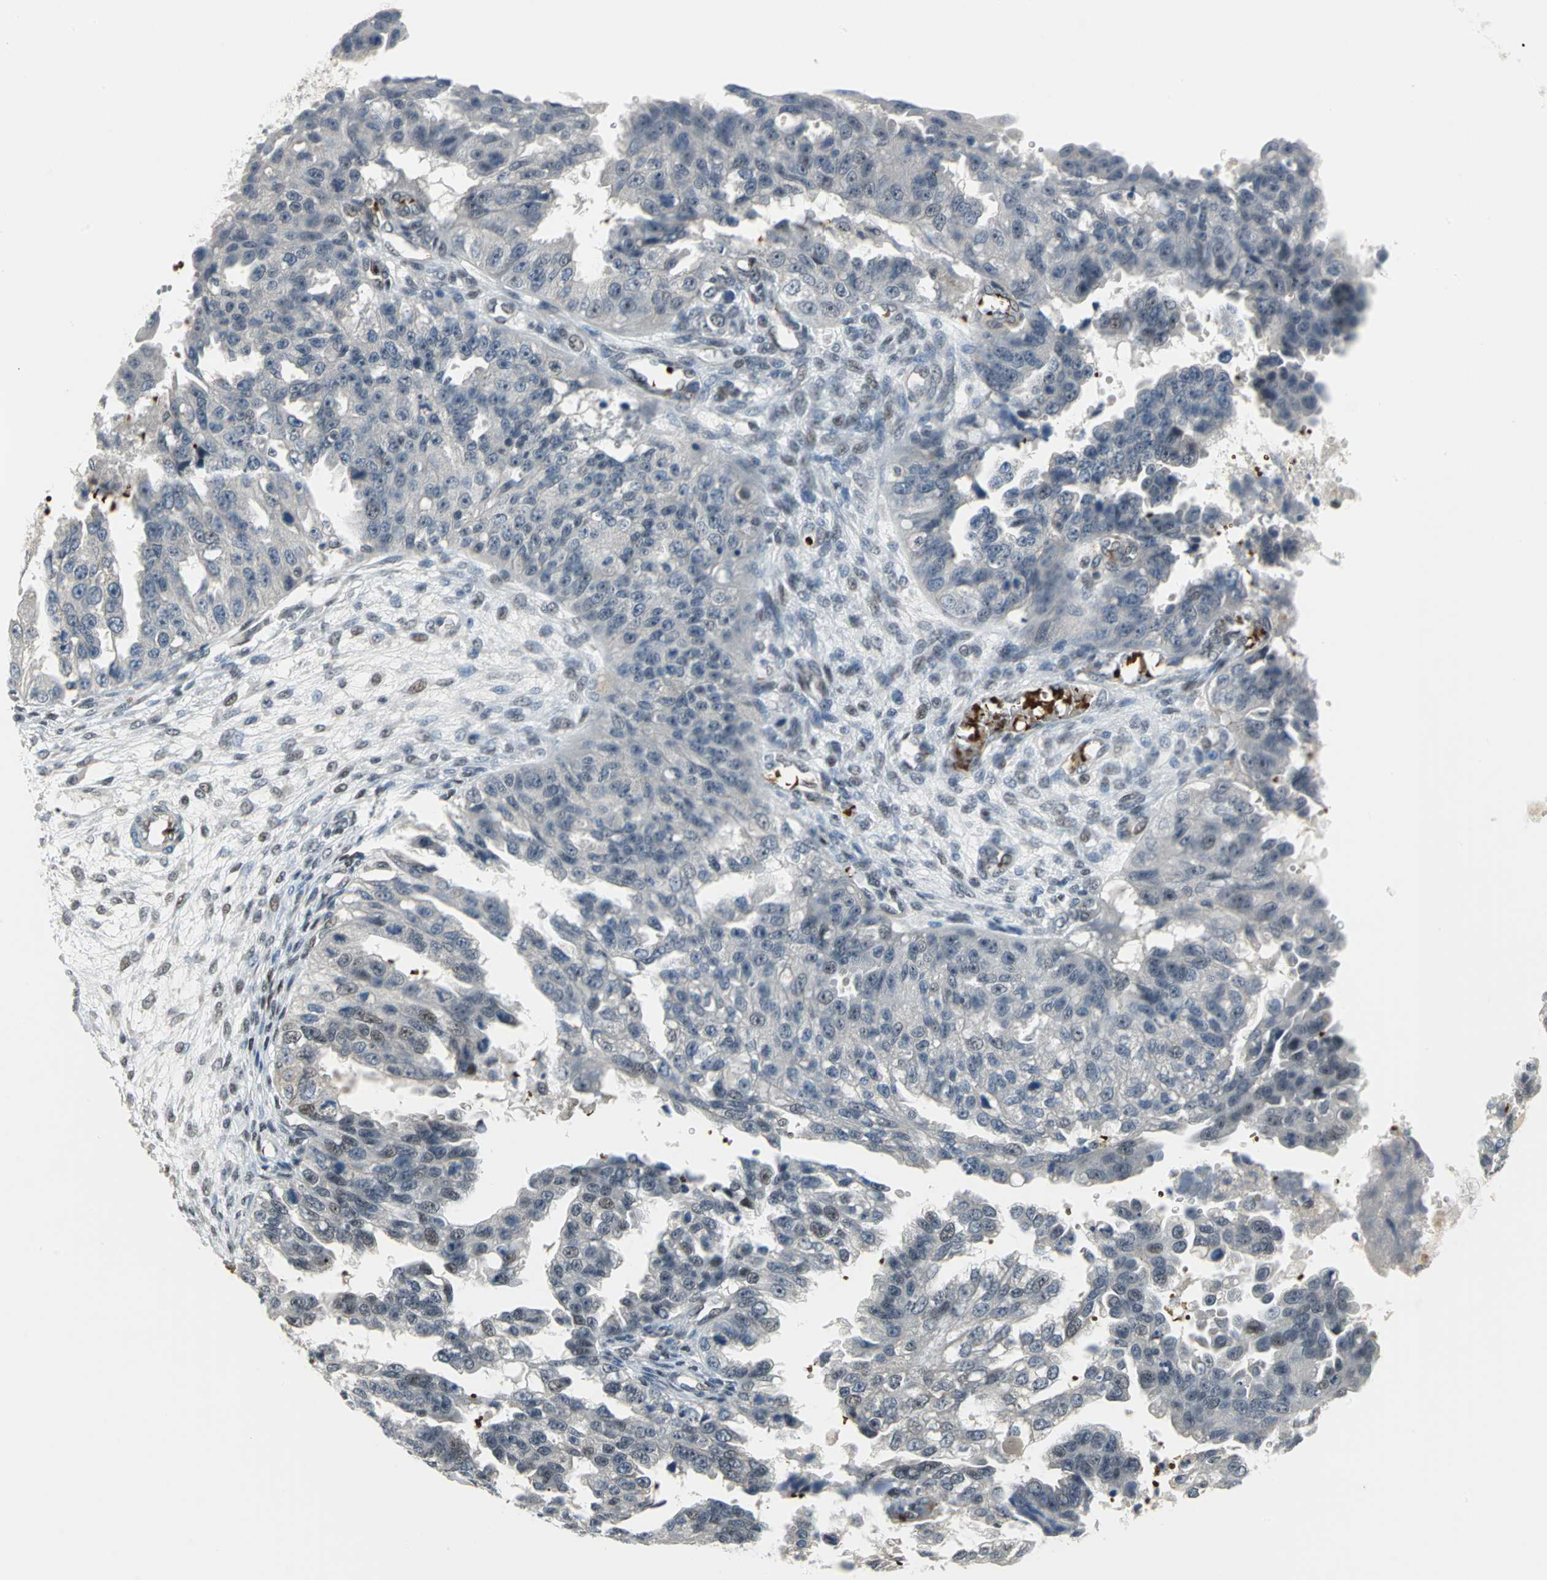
{"staining": {"intensity": "moderate", "quantity": "25%-75%", "location": "nuclear"}, "tissue": "ovarian cancer", "cell_type": "Tumor cells", "image_type": "cancer", "snomed": [{"axis": "morphology", "description": "Cystadenocarcinoma, serous, NOS"}, {"axis": "topography", "description": "Ovary"}], "caption": "A high-resolution photomicrograph shows immunohistochemistry staining of serous cystadenocarcinoma (ovarian), which displays moderate nuclear positivity in approximately 25%-75% of tumor cells.", "gene": "GLI3", "patient": {"sex": "female", "age": 58}}